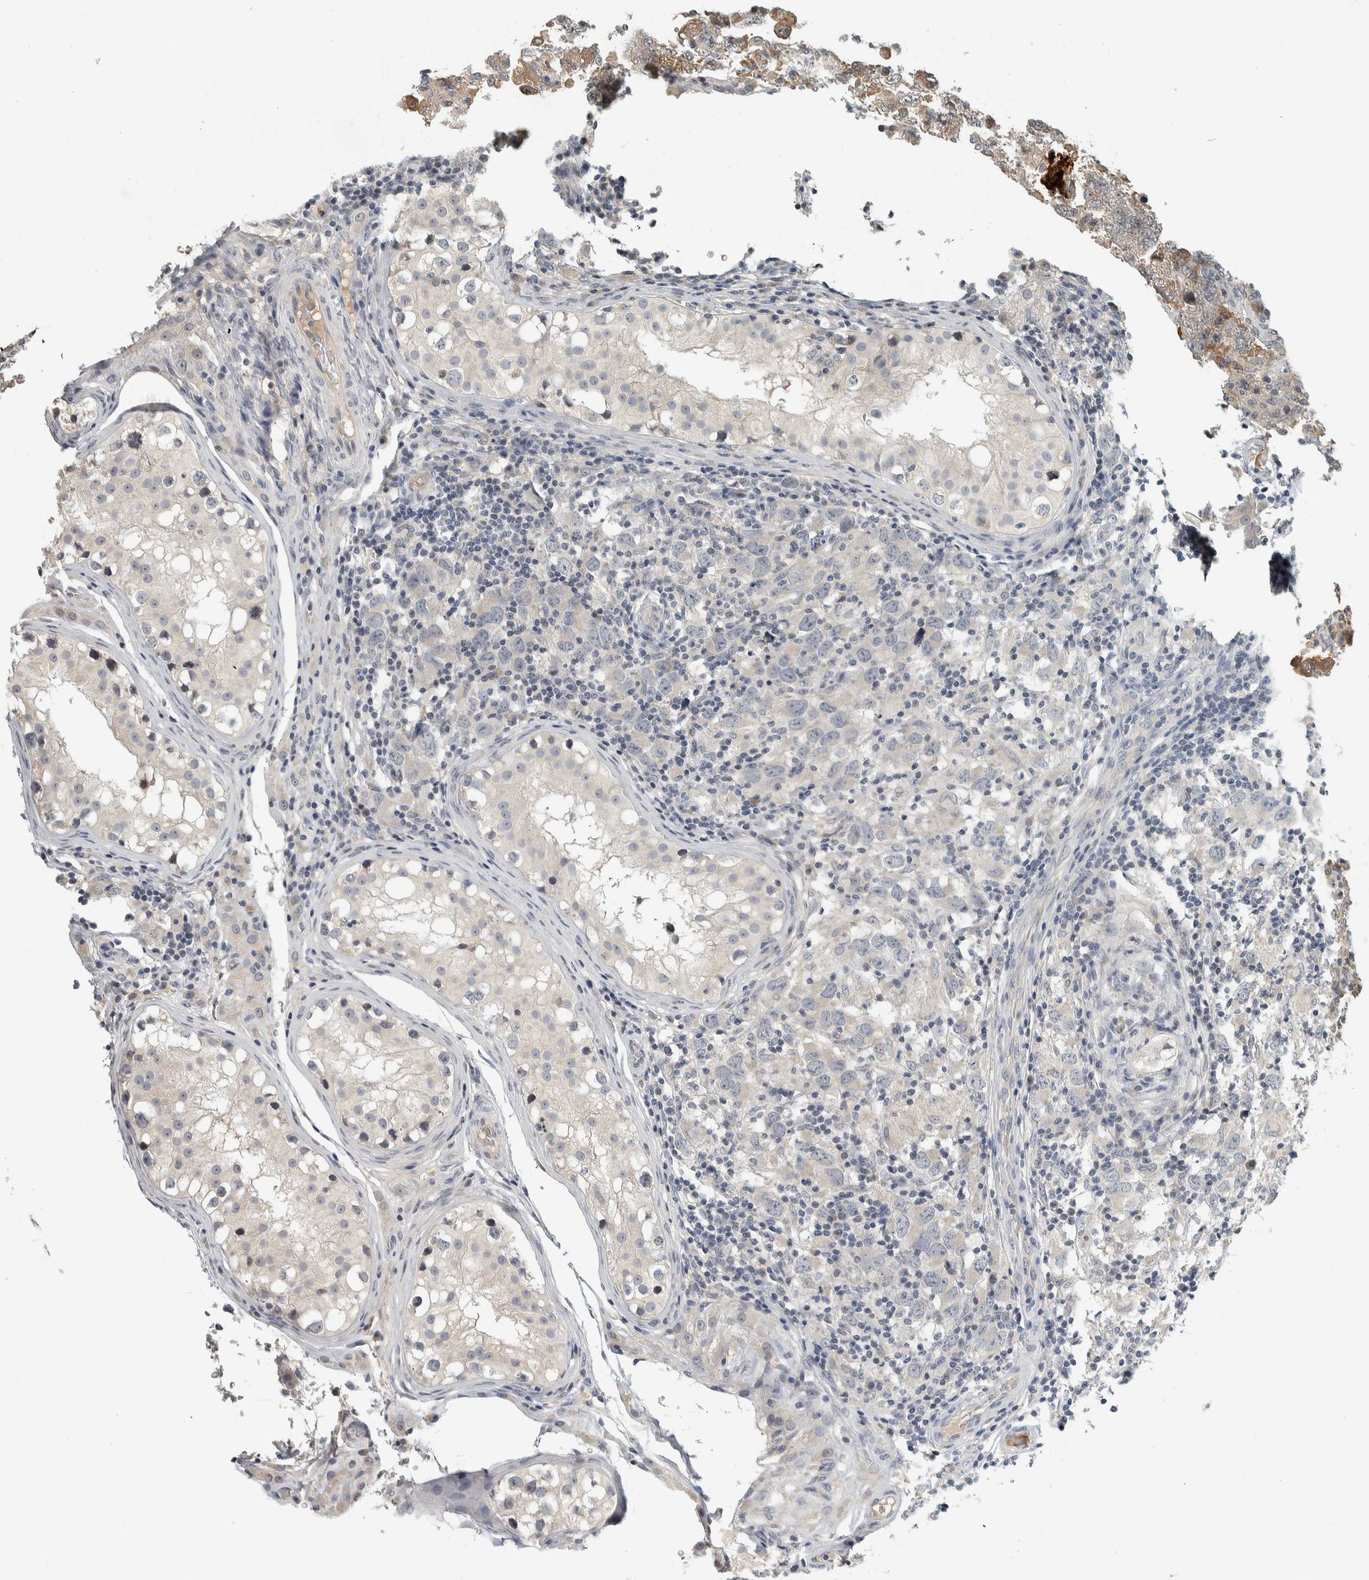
{"staining": {"intensity": "negative", "quantity": "none", "location": "none"}, "tissue": "testis cancer", "cell_type": "Tumor cells", "image_type": "cancer", "snomed": [{"axis": "morphology", "description": "Carcinoma, Embryonal, NOS"}, {"axis": "topography", "description": "Testis"}], "caption": "DAB (3,3'-diaminobenzidine) immunohistochemical staining of human testis cancer (embryonal carcinoma) exhibits no significant staining in tumor cells.", "gene": "AFP", "patient": {"sex": "male", "age": 21}}